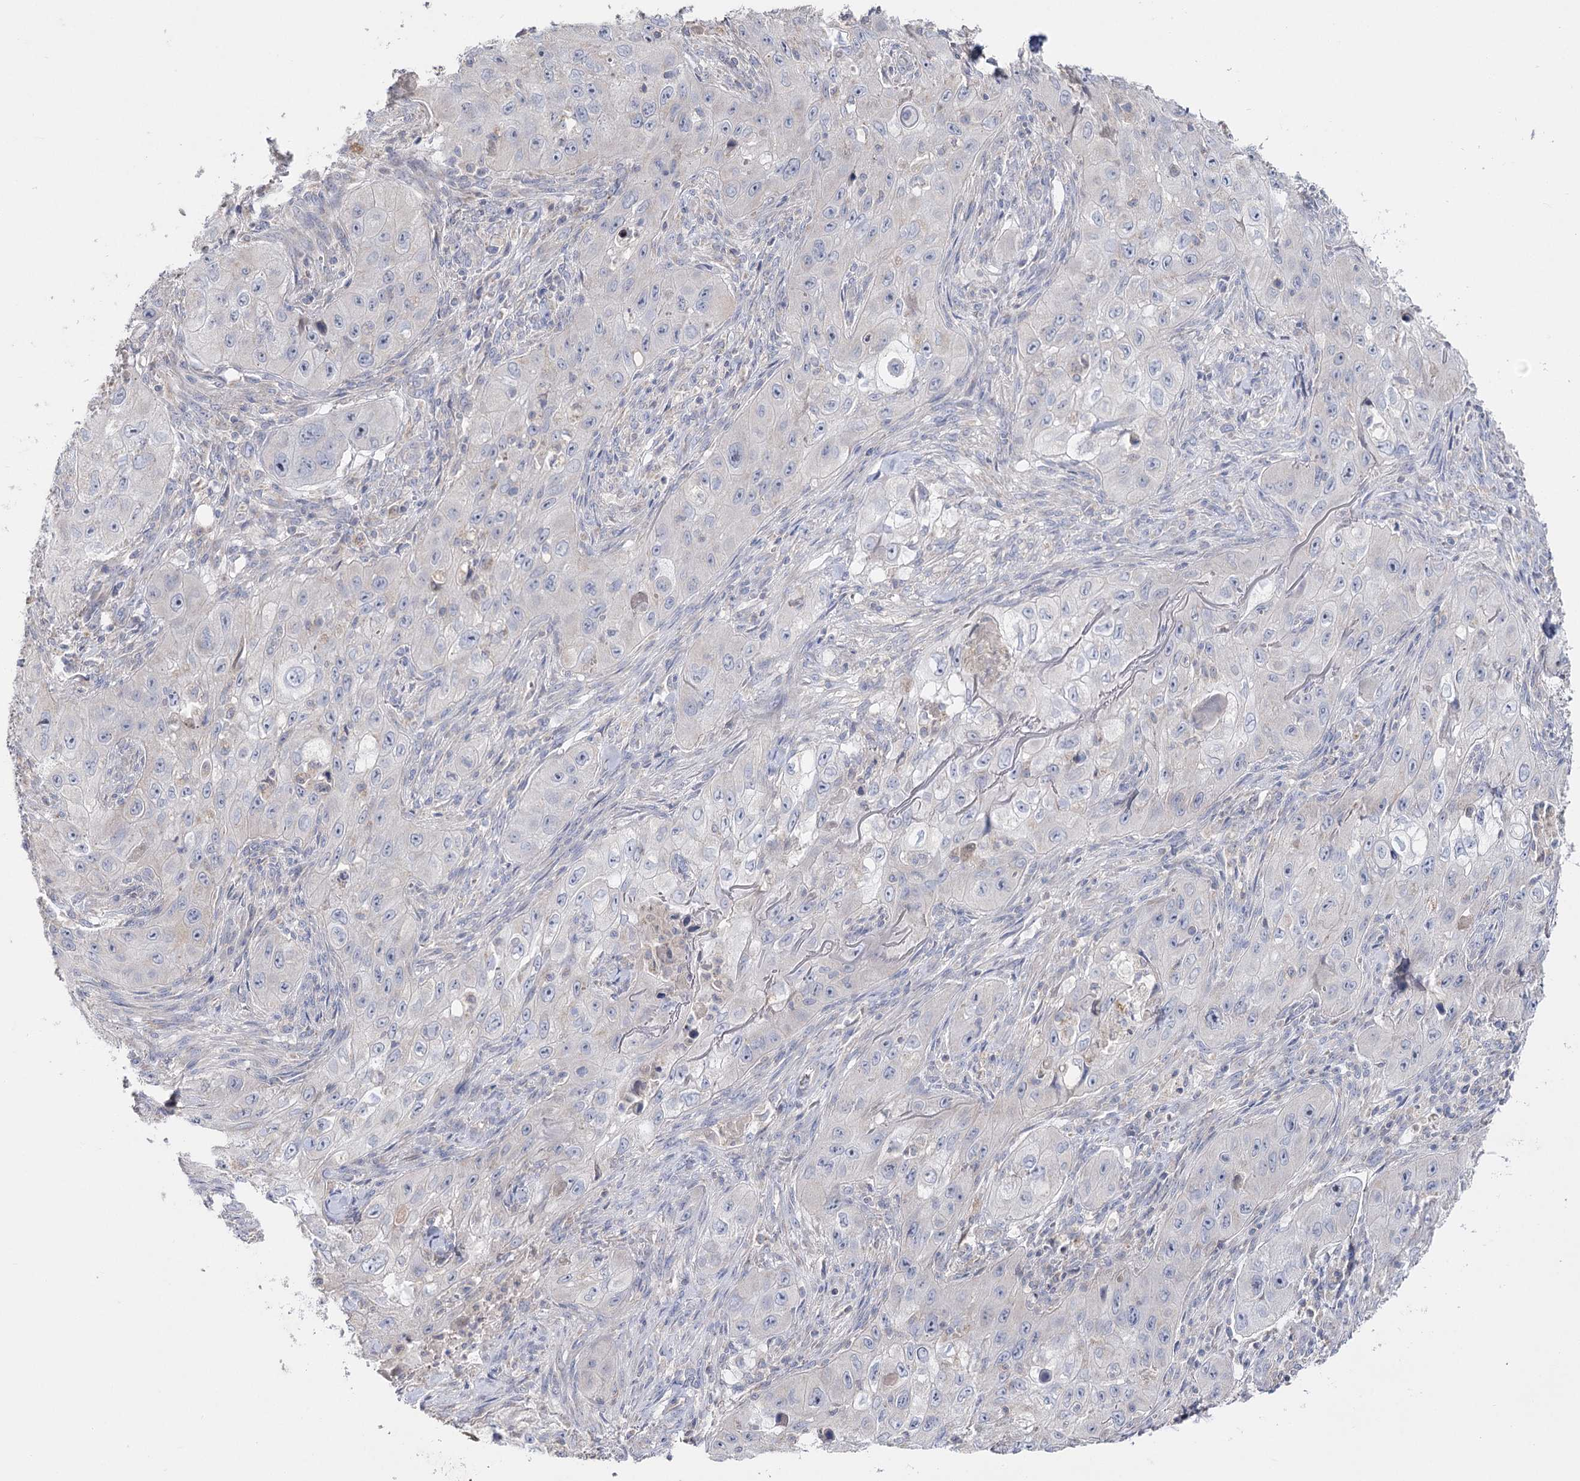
{"staining": {"intensity": "negative", "quantity": "none", "location": "none"}, "tissue": "skin cancer", "cell_type": "Tumor cells", "image_type": "cancer", "snomed": [{"axis": "morphology", "description": "Squamous cell carcinoma, NOS"}, {"axis": "topography", "description": "Skin"}, {"axis": "topography", "description": "Subcutis"}], "caption": "High power microscopy histopathology image of an immunohistochemistry histopathology image of skin cancer, revealing no significant positivity in tumor cells. (IHC, brightfield microscopy, high magnification).", "gene": "TMEM187", "patient": {"sex": "male", "age": 73}}